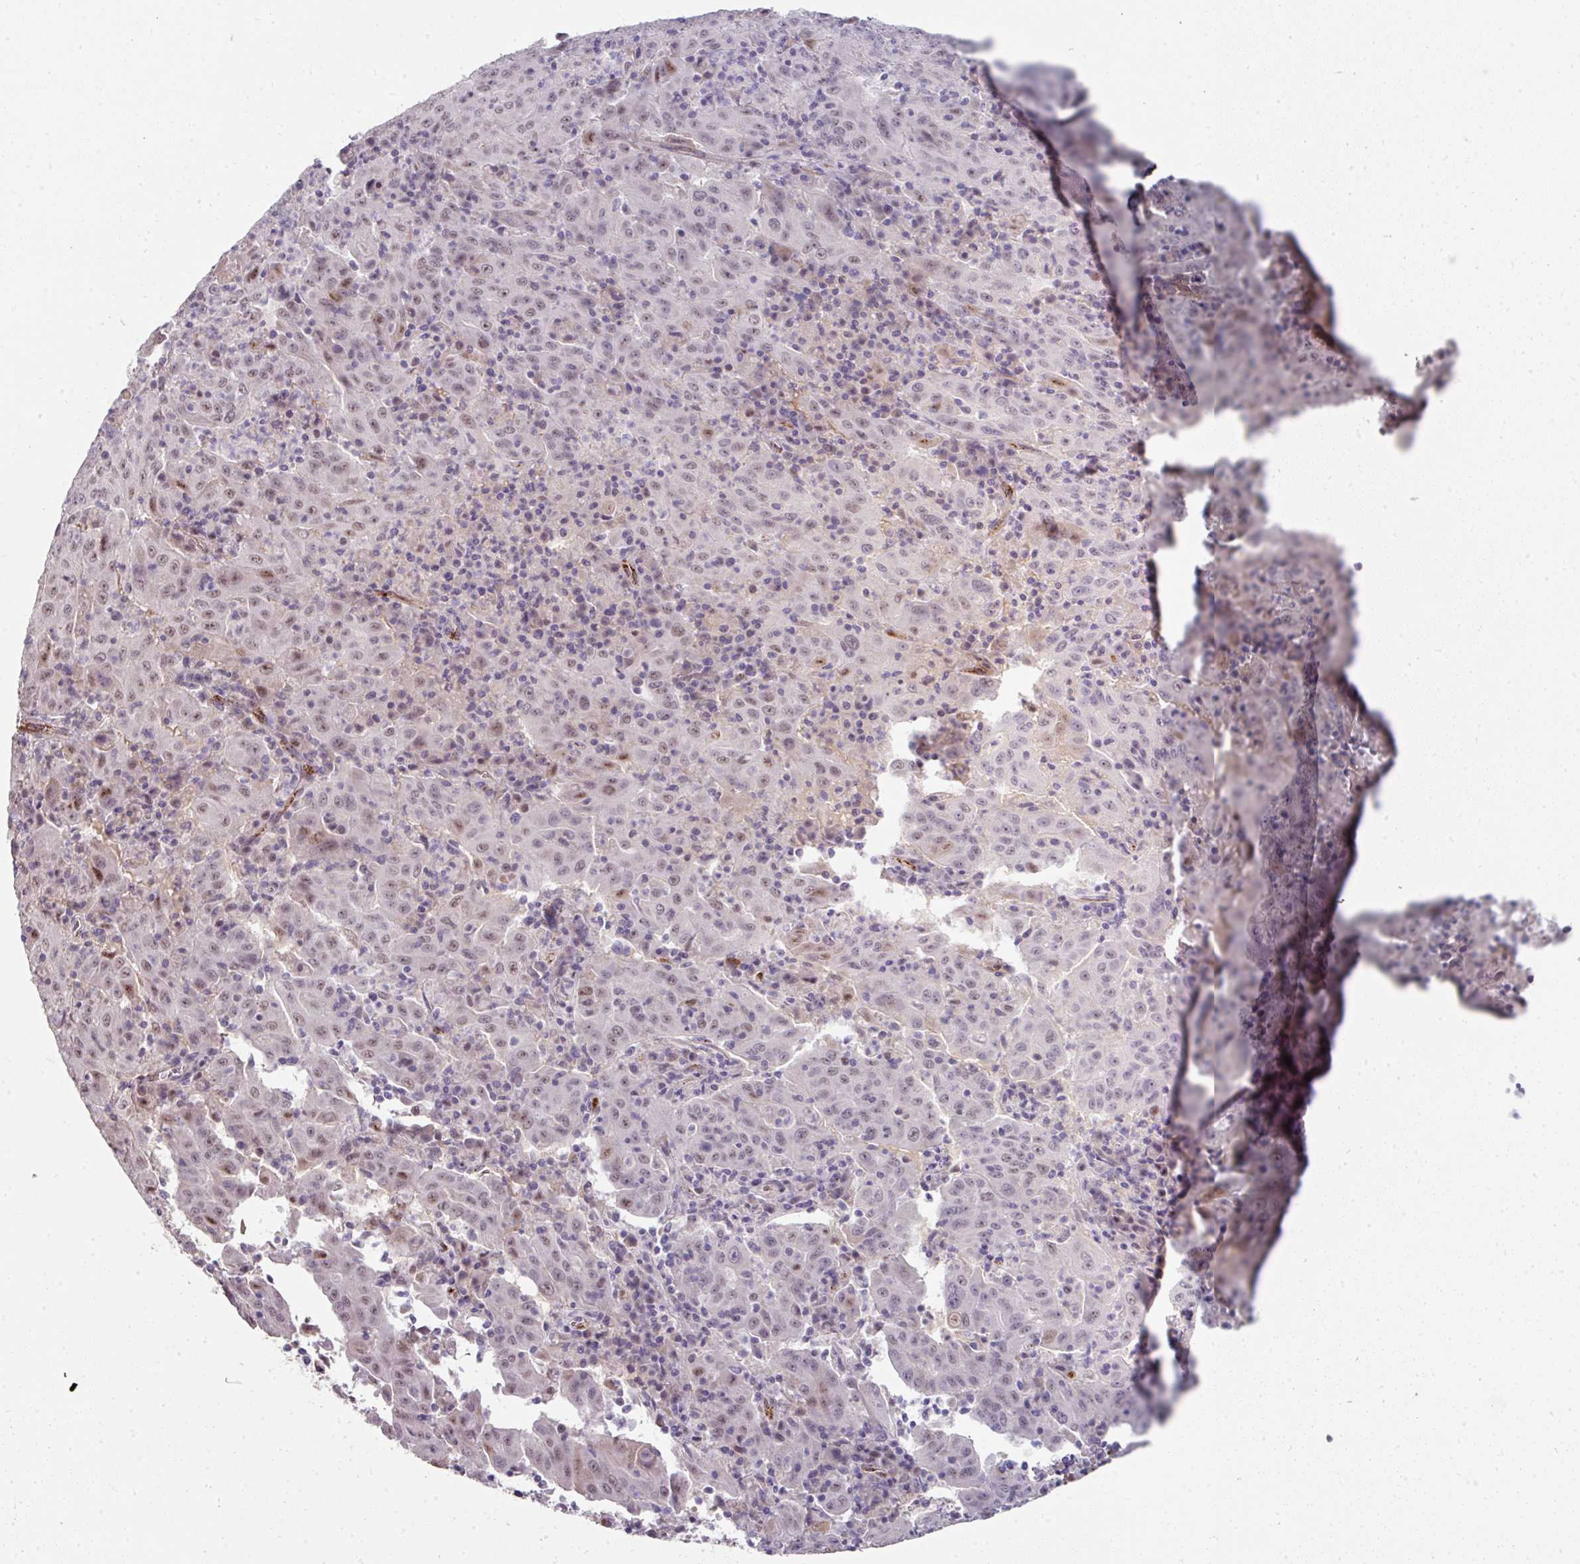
{"staining": {"intensity": "moderate", "quantity": "25%-75%", "location": "nuclear"}, "tissue": "pancreatic cancer", "cell_type": "Tumor cells", "image_type": "cancer", "snomed": [{"axis": "morphology", "description": "Adenocarcinoma, NOS"}, {"axis": "topography", "description": "Pancreas"}], "caption": "Protein staining displays moderate nuclear expression in approximately 25%-75% of tumor cells in pancreatic cancer.", "gene": "SIDT2", "patient": {"sex": "male", "age": 63}}